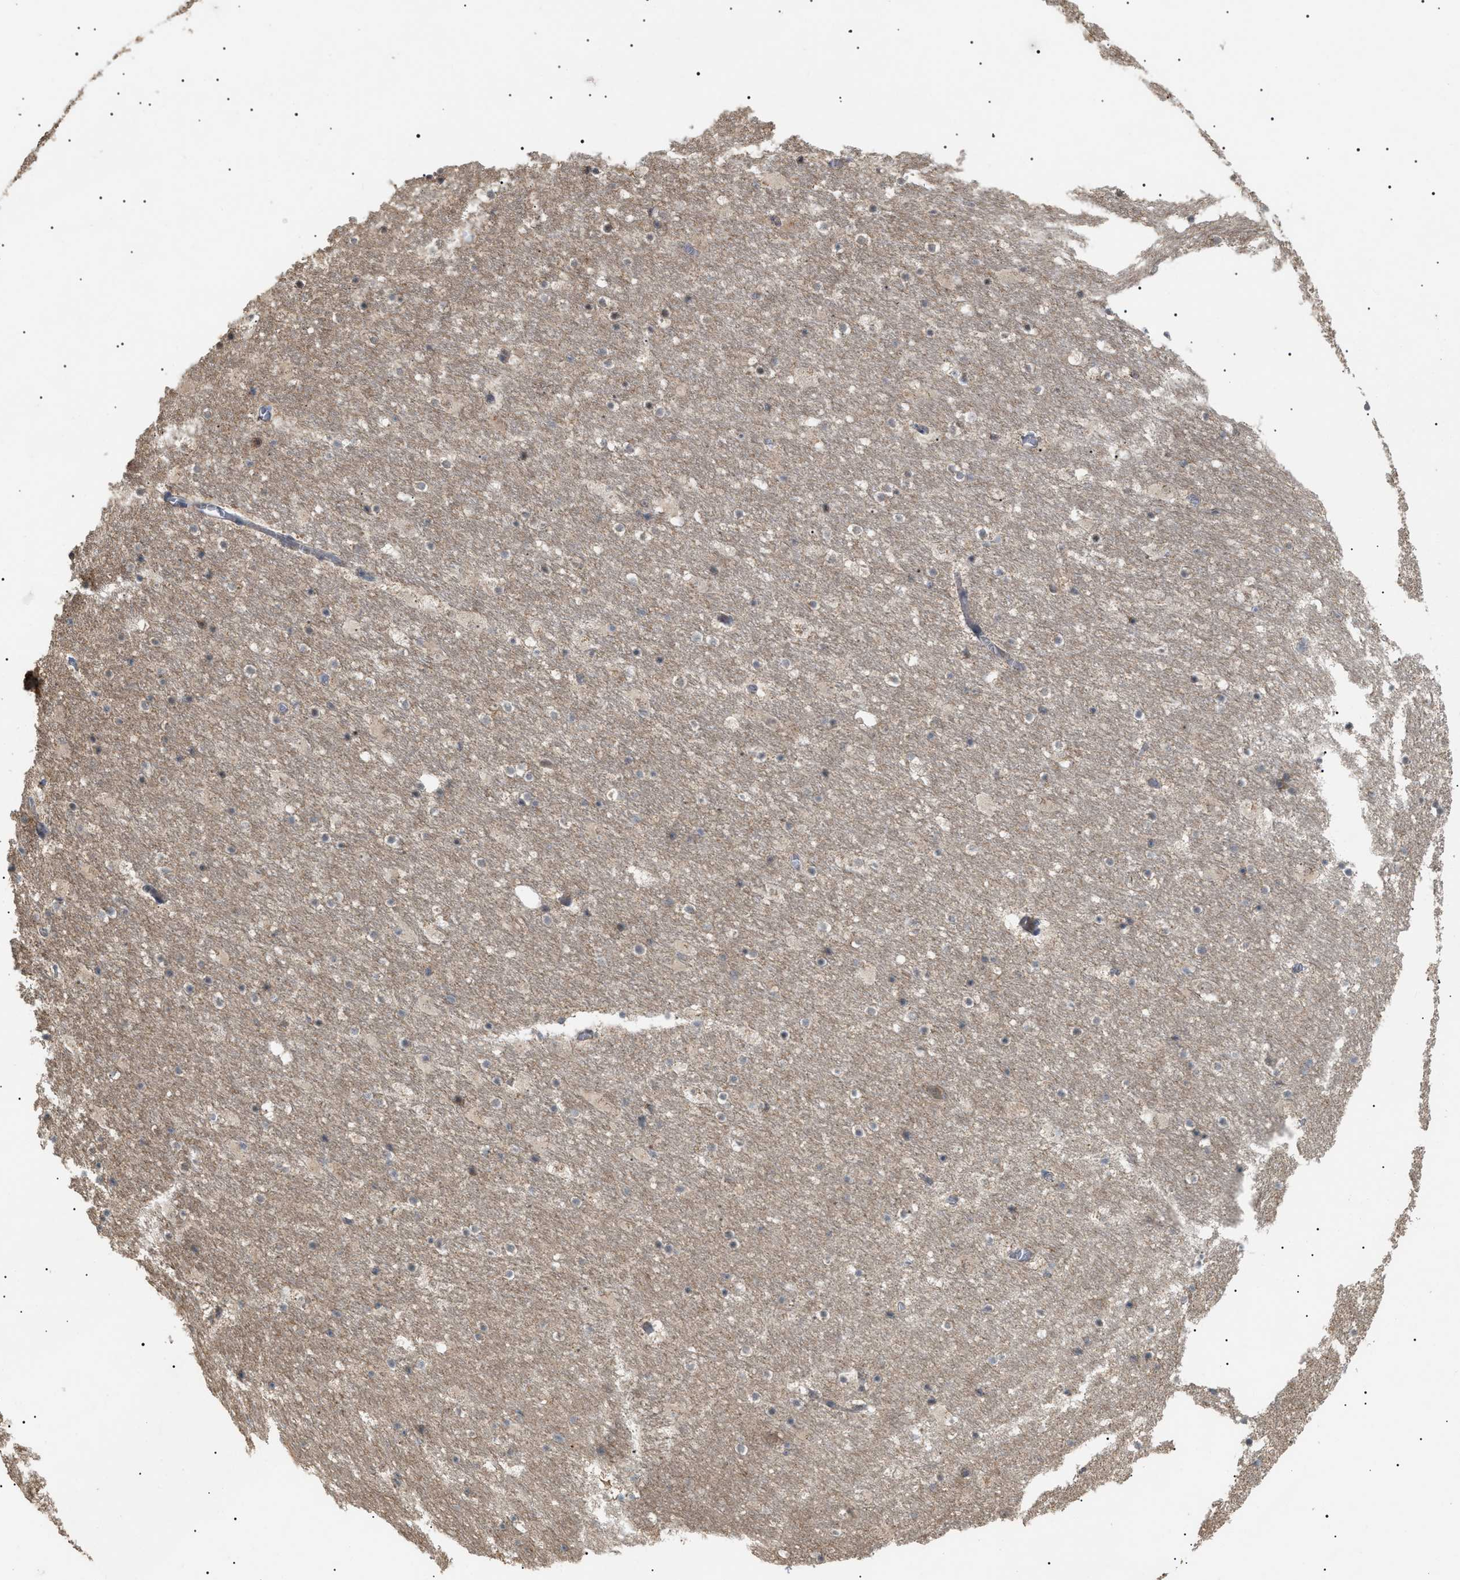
{"staining": {"intensity": "moderate", "quantity": "<25%", "location": "cytoplasmic/membranous"}, "tissue": "hippocampus", "cell_type": "Glial cells", "image_type": "normal", "snomed": [{"axis": "morphology", "description": "Normal tissue, NOS"}, {"axis": "topography", "description": "Hippocampus"}], "caption": "Moderate cytoplasmic/membranous protein staining is seen in about <25% of glial cells in hippocampus.", "gene": "IRS2", "patient": {"sex": "male", "age": 45}}